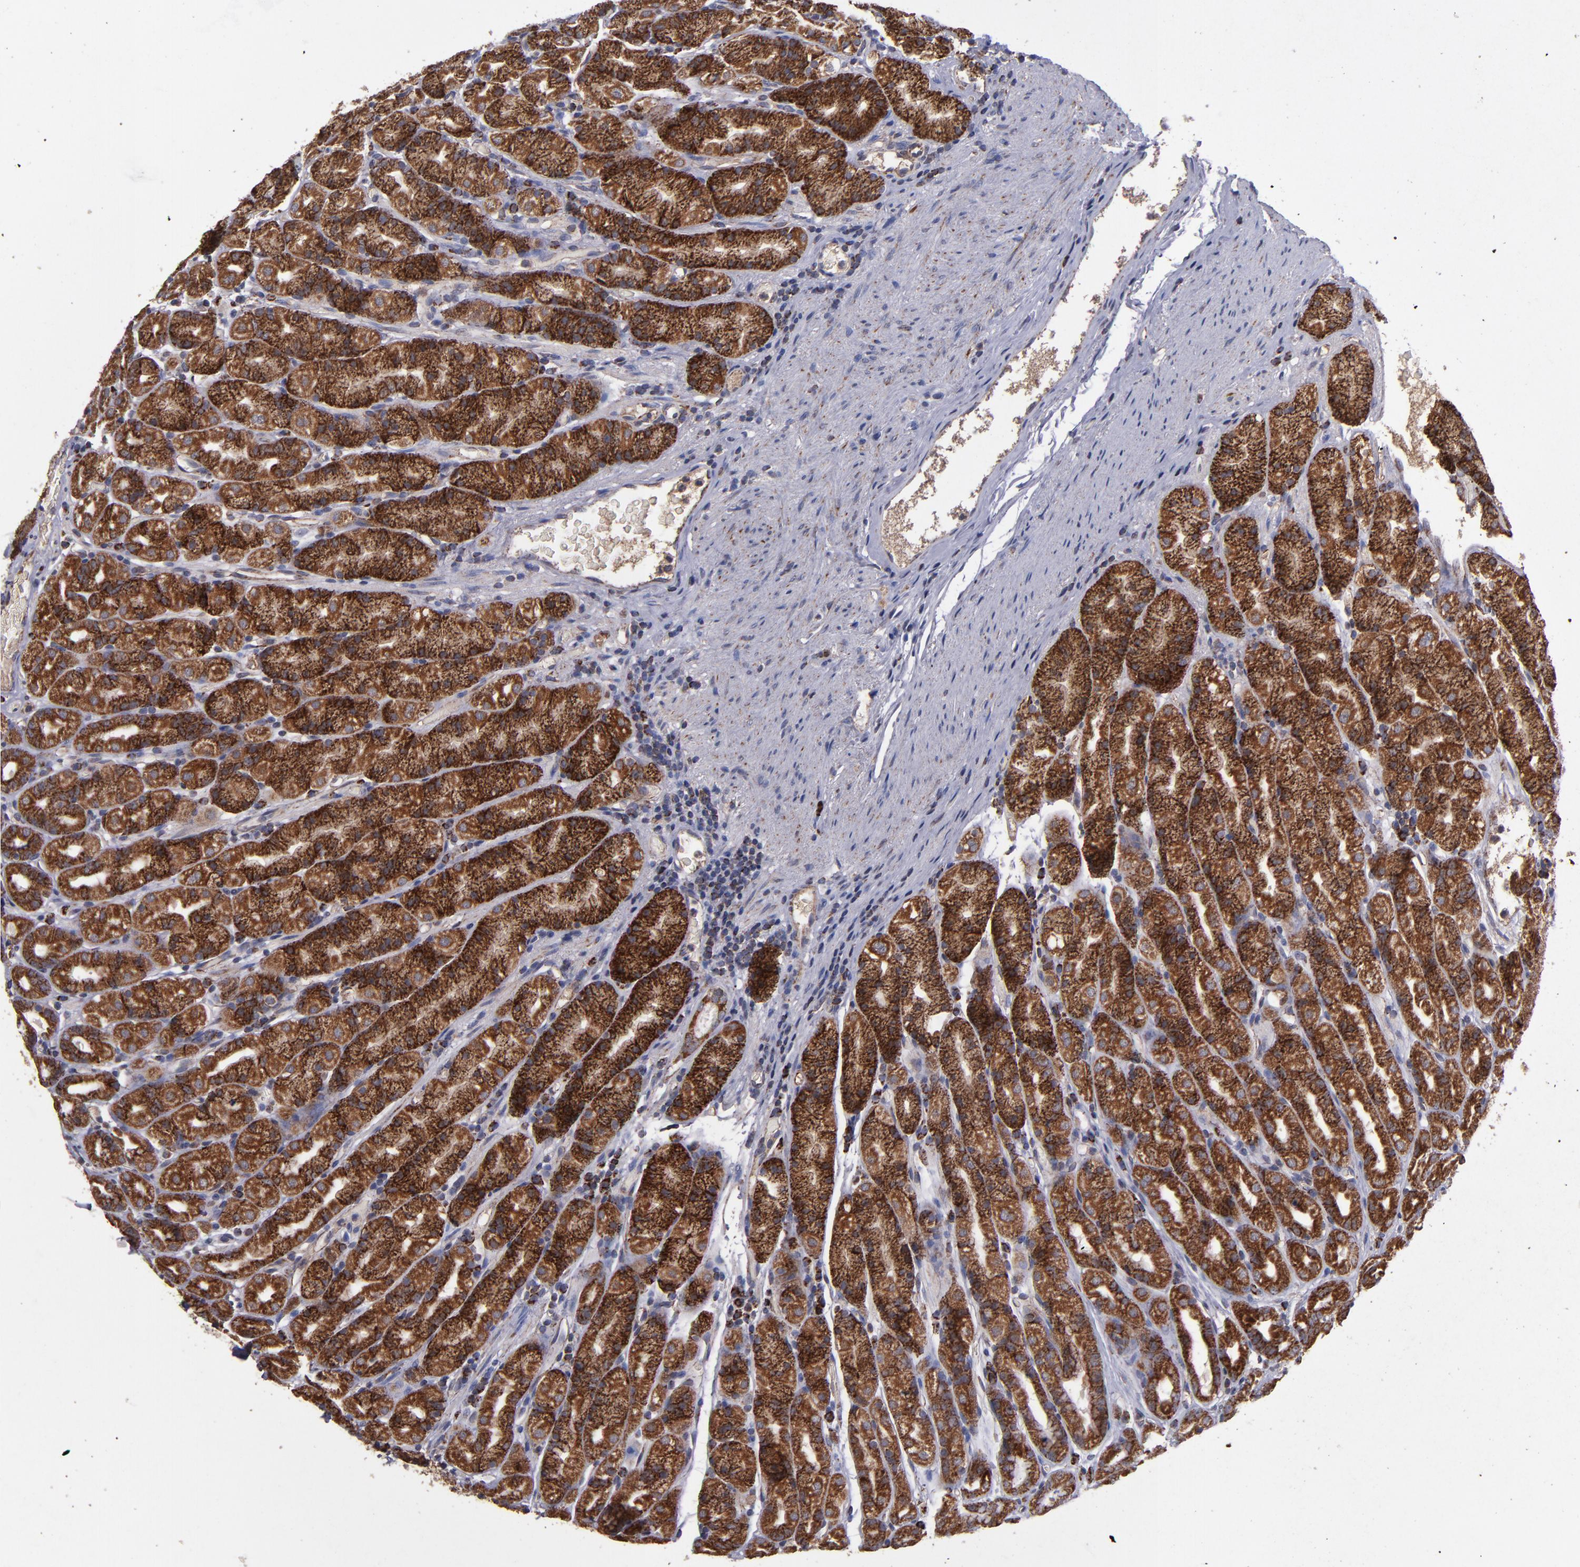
{"staining": {"intensity": "strong", "quantity": ">75%", "location": "cytoplasmic/membranous"}, "tissue": "stomach", "cell_type": "Glandular cells", "image_type": "normal", "snomed": [{"axis": "morphology", "description": "Normal tissue, NOS"}, {"axis": "topography", "description": "Stomach, upper"}], "caption": "Immunohistochemistry (IHC) histopathology image of benign stomach stained for a protein (brown), which exhibits high levels of strong cytoplasmic/membranous staining in about >75% of glandular cells.", "gene": "TIMM9", "patient": {"sex": "male", "age": 68}}